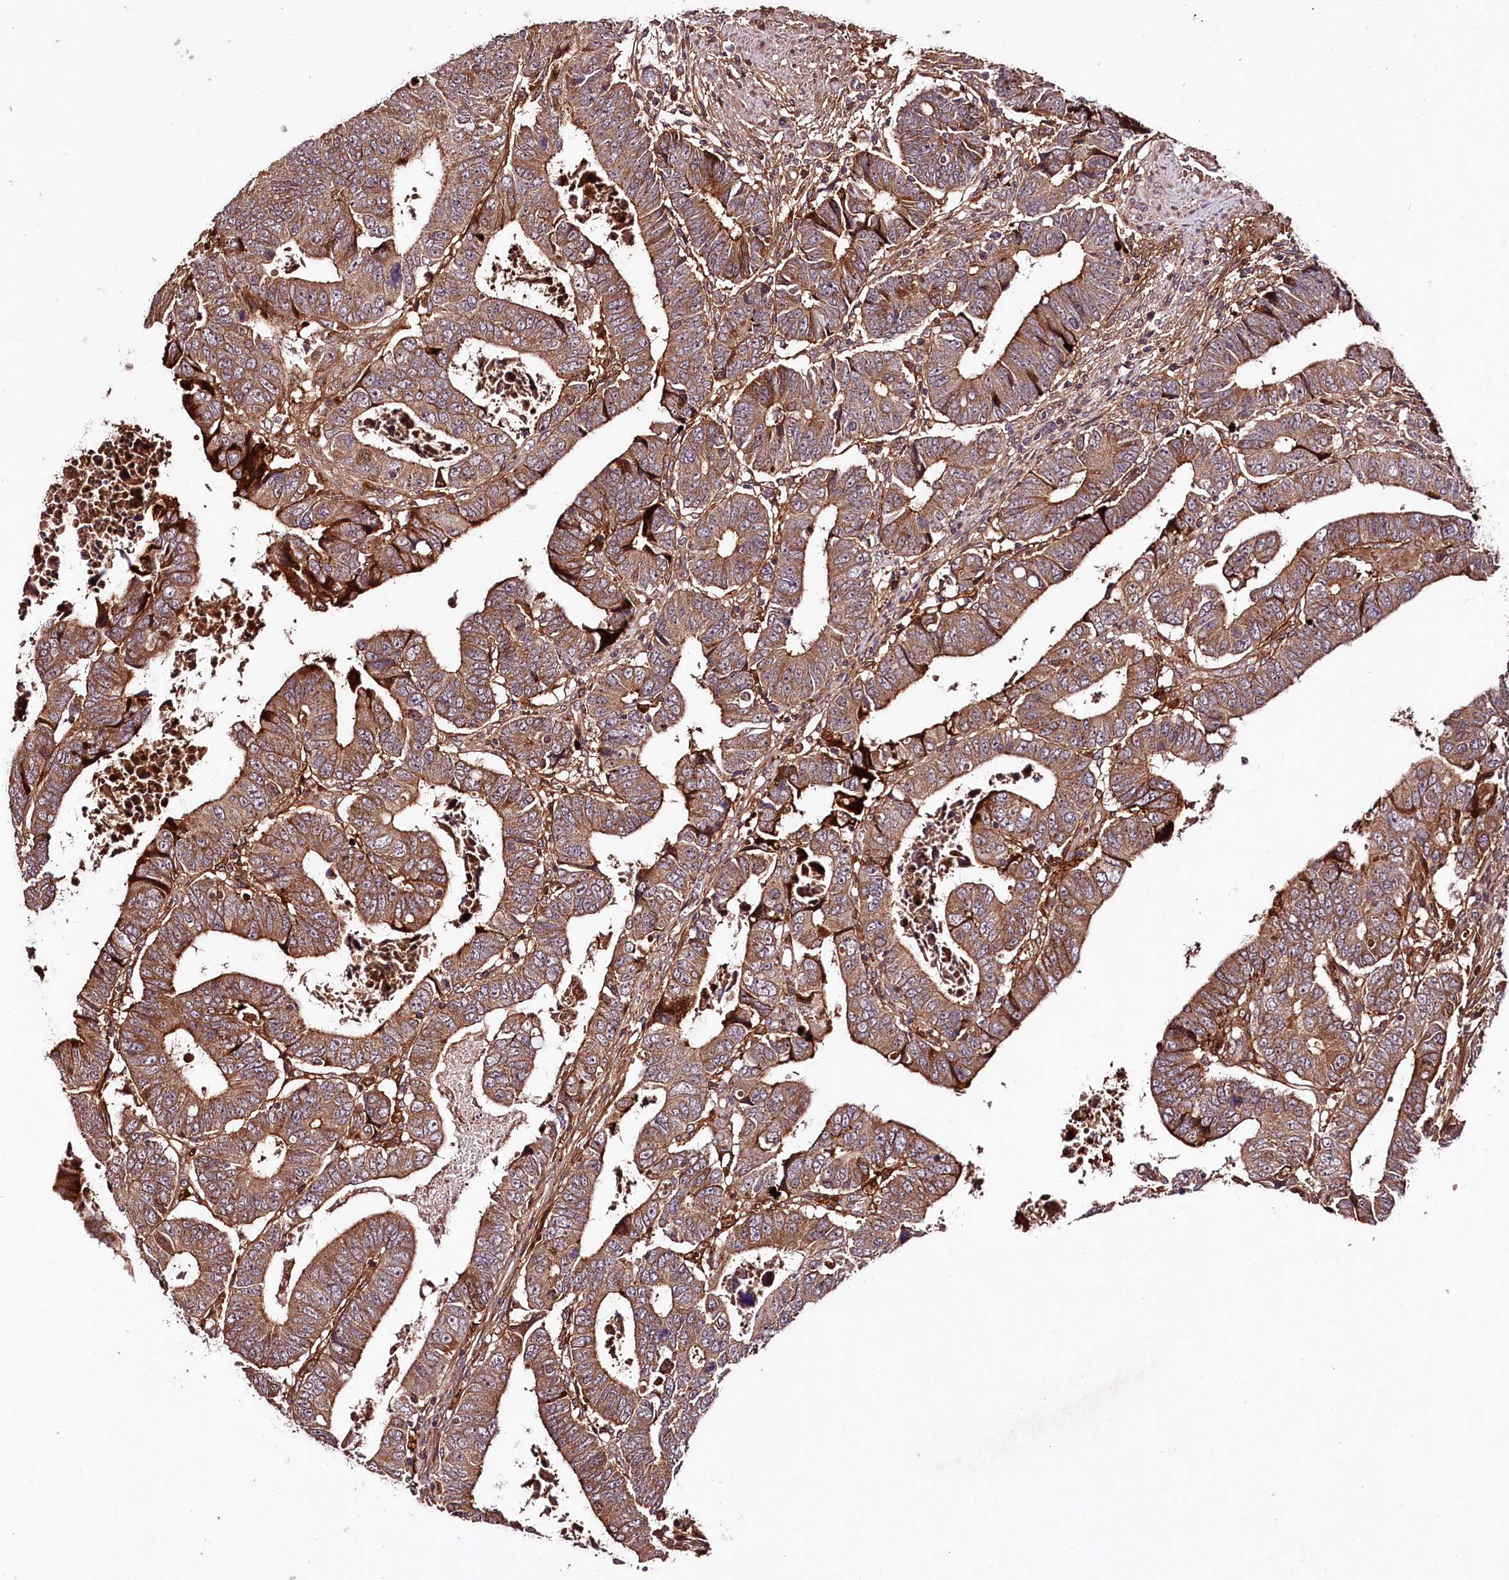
{"staining": {"intensity": "strong", "quantity": ">75%", "location": "cytoplasmic/membranous"}, "tissue": "colorectal cancer", "cell_type": "Tumor cells", "image_type": "cancer", "snomed": [{"axis": "morphology", "description": "Normal tissue, NOS"}, {"axis": "morphology", "description": "Adenocarcinoma, NOS"}, {"axis": "topography", "description": "Rectum"}], "caption": "Protein expression analysis of human colorectal cancer (adenocarcinoma) reveals strong cytoplasmic/membranous expression in approximately >75% of tumor cells.", "gene": "TNPO3", "patient": {"sex": "female", "age": 65}}